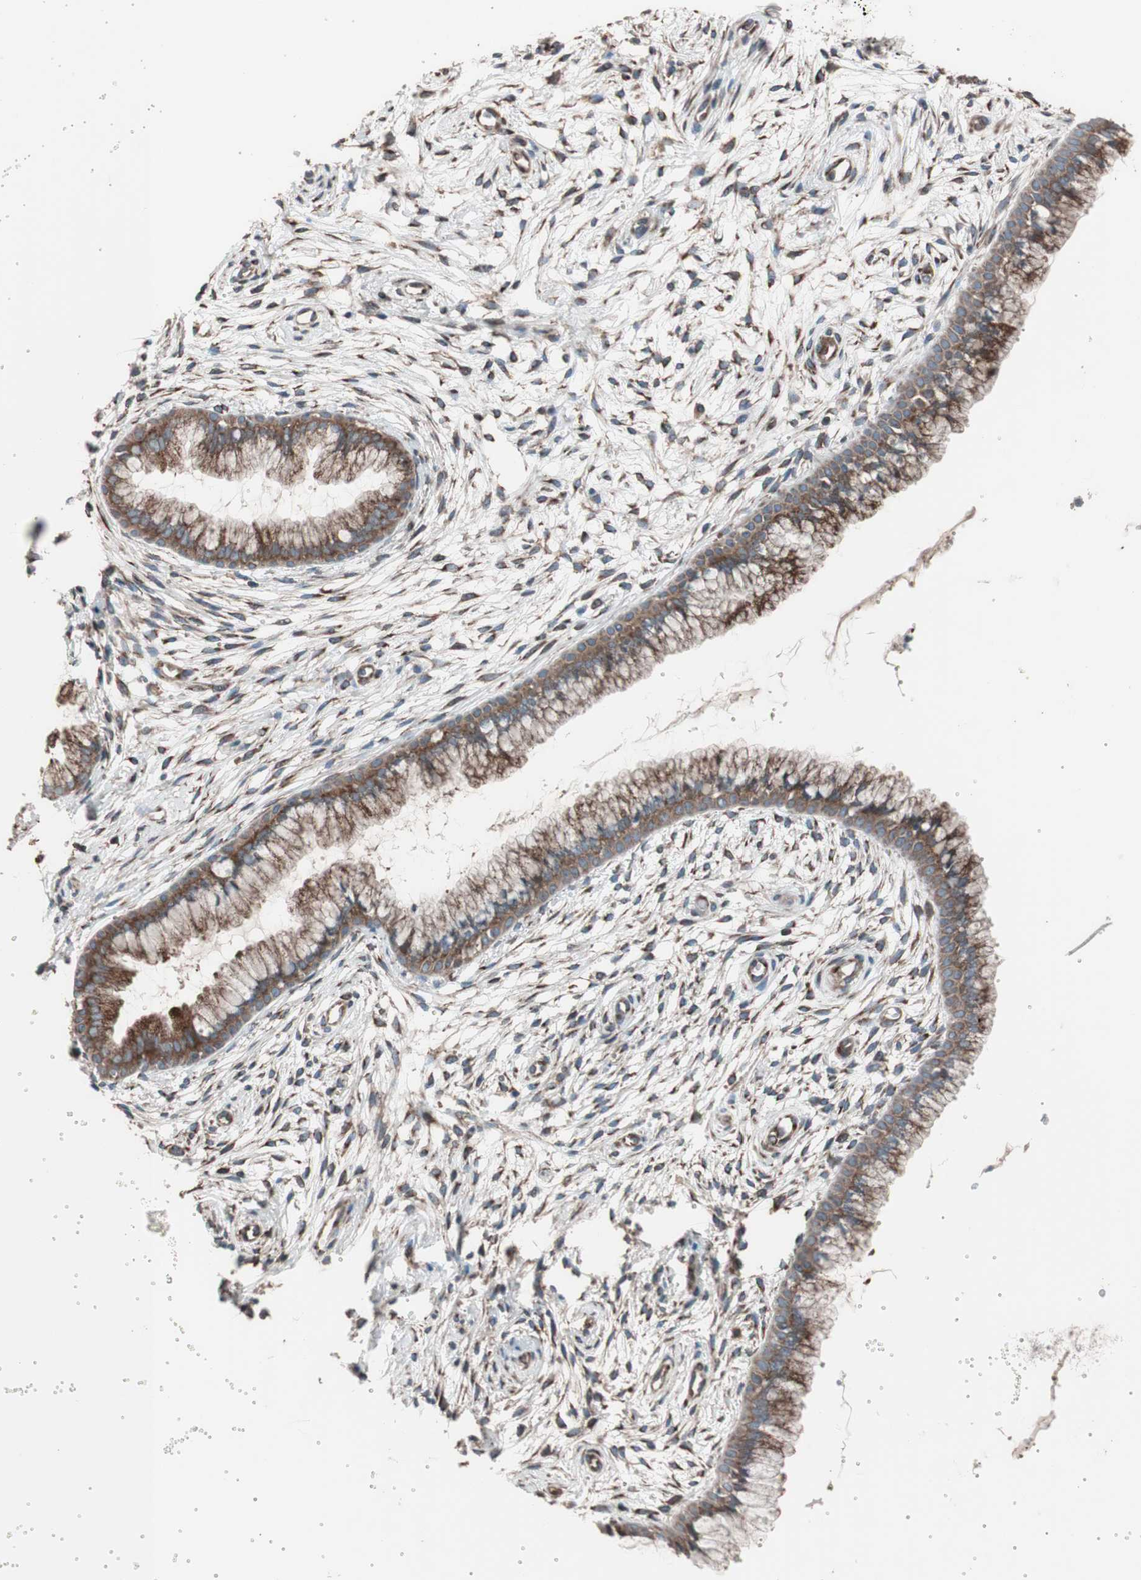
{"staining": {"intensity": "moderate", "quantity": ">75%", "location": "cytoplasmic/membranous"}, "tissue": "cervix", "cell_type": "Glandular cells", "image_type": "normal", "snomed": [{"axis": "morphology", "description": "Normal tissue, NOS"}, {"axis": "topography", "description": "Cervix"}], "caption": "Cervix stained with immunohistochemistry displays moderate cytoplasmic/membranous staining in approximately >75% of glandular cells. The staining was performed using DAB (3,3'-diaminobenzidine), with brown indicating positive protein expression. Nuclei are stained blue with hematoxylin.", "gene": "SEC31A", "patient": {"sex": "female", "age": 39}}